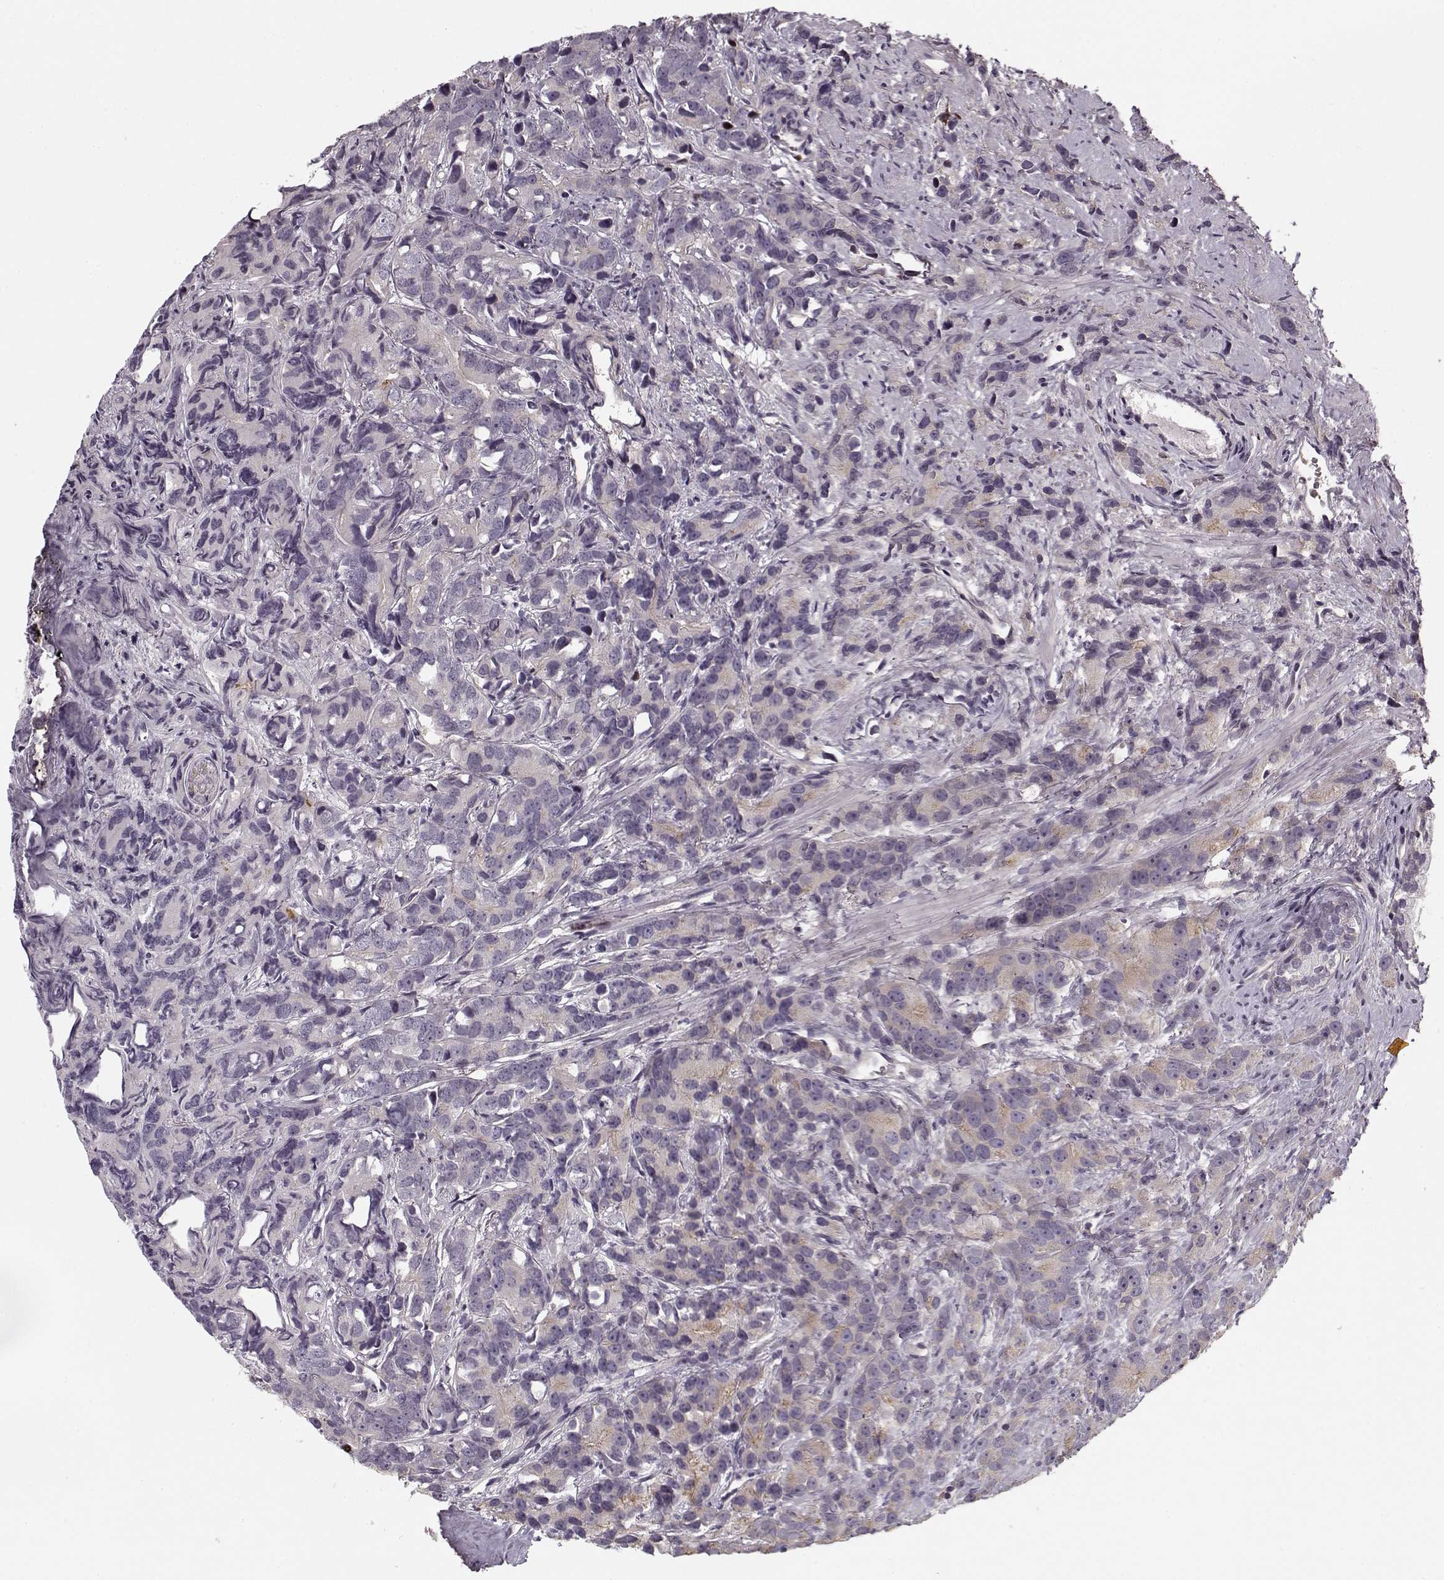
{"staining": {"intensity": "negative", "quantity": "none", "location": "none"}, "tissue": "prostate cancer", "cell_type": "Tumor cells", "image_type": "cancer", "snomed": [{"axis": "morphology", "description": "Adenocarcinoma, High grade"}, {"axis": "topography", "description": "Prostate"}], "caption": "Immunohistochemistry of prostate high-grade adenocarcinoma exhibits no positivity in tumor cells. (DAB immunohistochemistry (IHC), high magnification).", "gene": "DNAI3", "patient": {"sex": "male", "age": 90}}